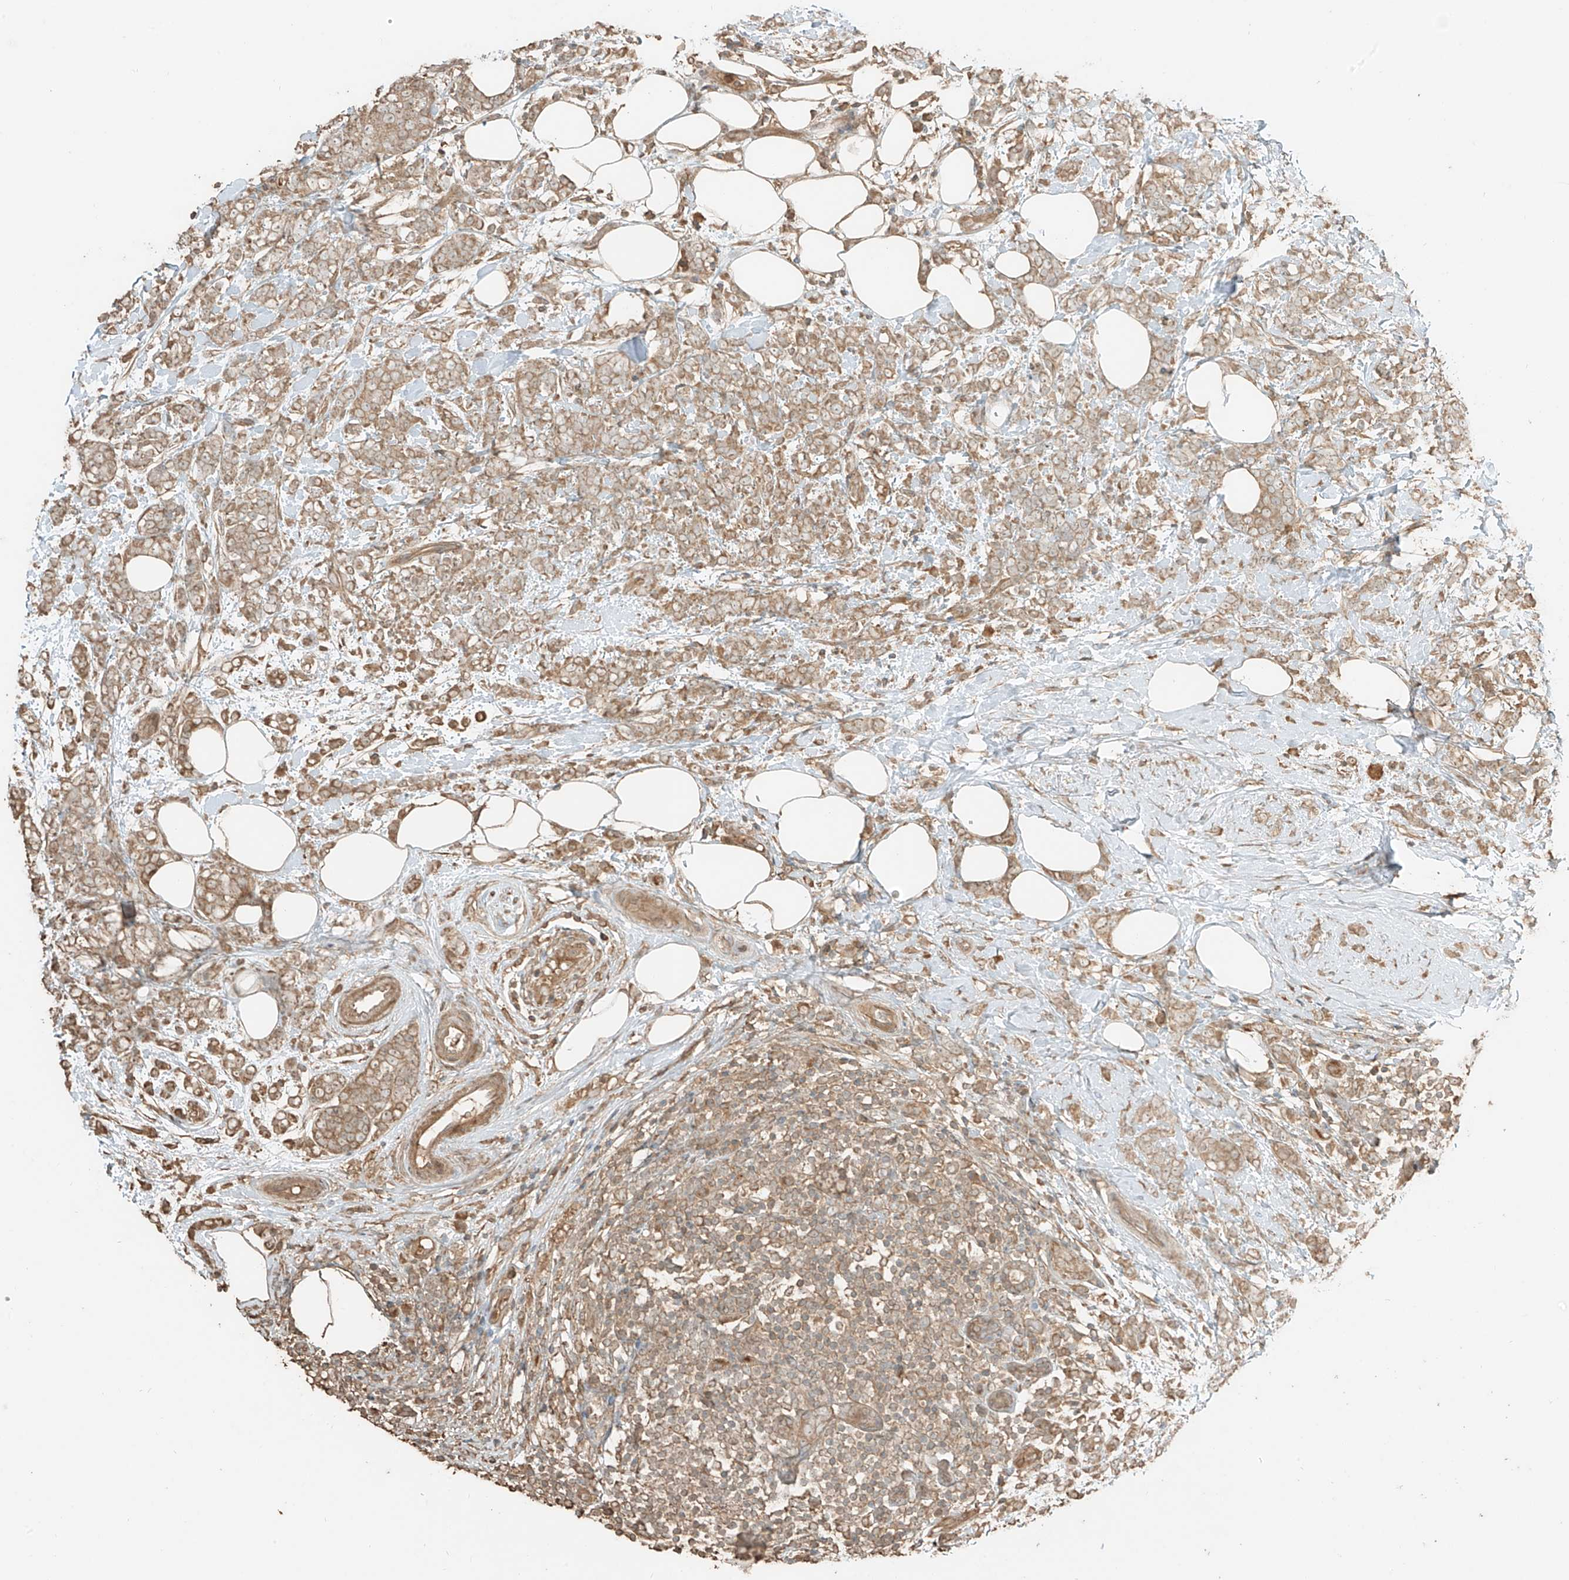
{"staining": {"intensity": "moderate", "quantity": "25%-75%", "location": "cytoplasmic/membranous"}, "tissue": "breast cancer", "cell_type": "Tumor cells", "image_type": "cancer", "snomed": [{"axis": "morphology", "description": "Lobular carcinoma"}, {"axis": "topography", "description": "Breast"}], "caption": "Breast lobular carcinoma stained for a protein reveals moderate cytoplasmic/membranous positivity in tumor cells. Nuclei are stained in blue.", "gene": "RFTN2", "patient": {"sex": "female", "age": 58}}